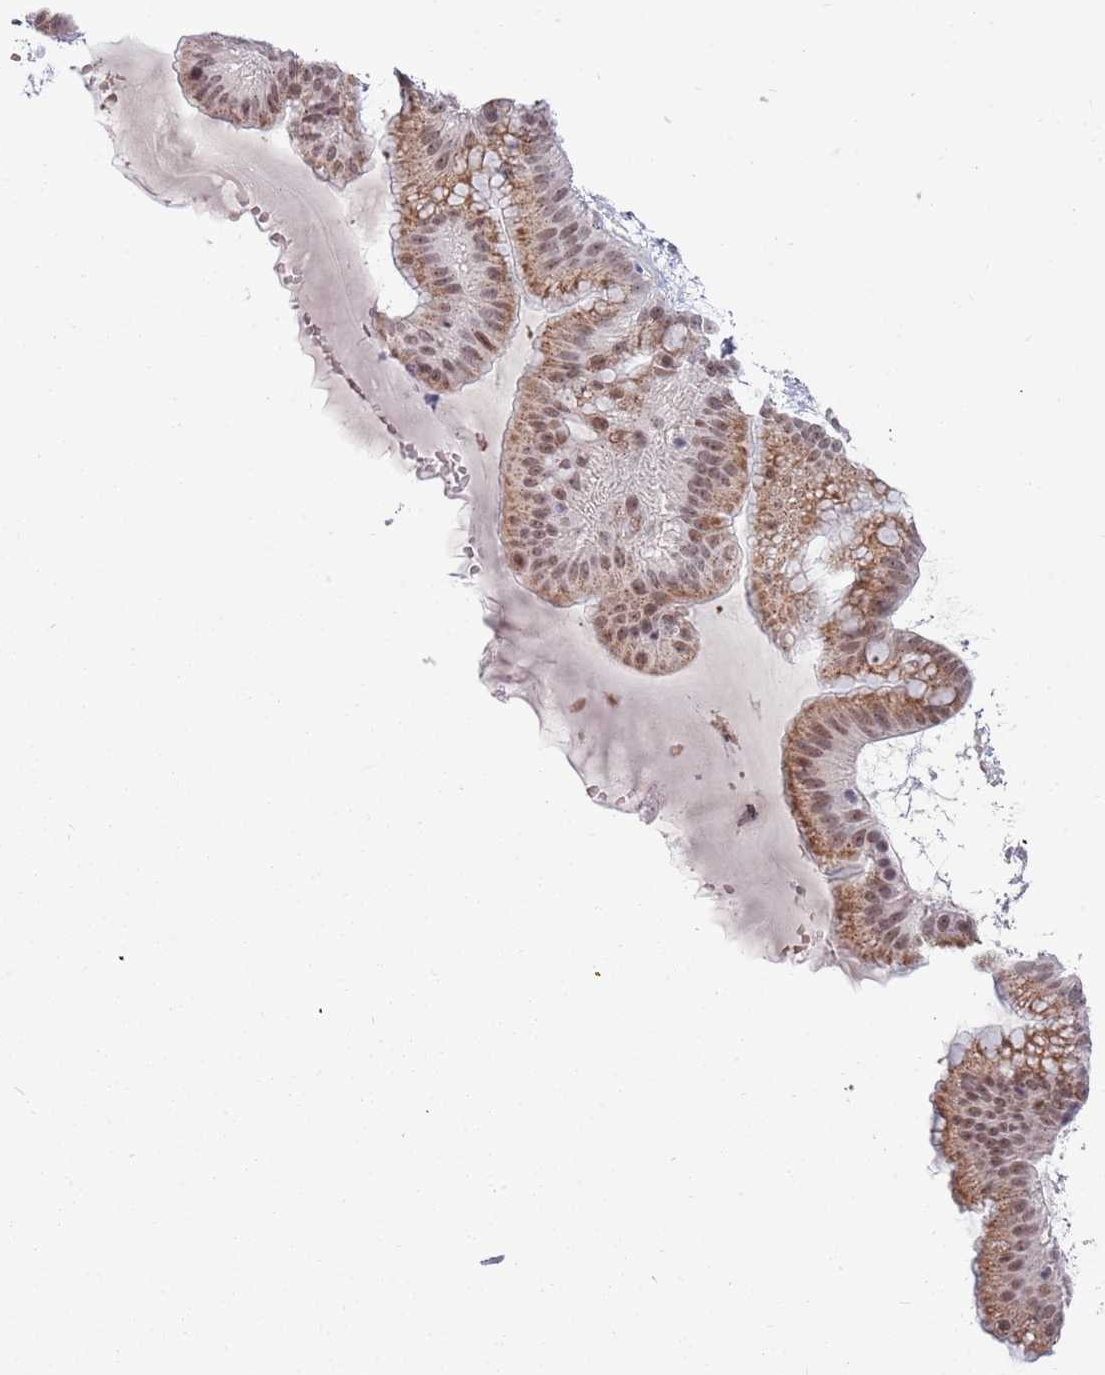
{"staining": {"intensity": "moderate", "quantity": ">75%", "location": "cytoplasmic/membranous,nuclear"}, "tissue": "ovarian cancer", "cell_type": "Tumor cells", "image_type": "cancer", "snomed": [{"axis": "morphology", "description": "Cystadenocarcinoma, mucinous, NOS"}, {"axis": "topography", "description": "Ovary"}], "caption": "Protein positivity by immunohistochemistry (IHC) reveals moderate cytoplasmic/membranous and nuclear positivity in about >75% of tumor cells in ovarian cancer (mucinous cystadenocarcinoma).", "gene": "REXO4", "patient": {"sex": "female", "age": 61}}